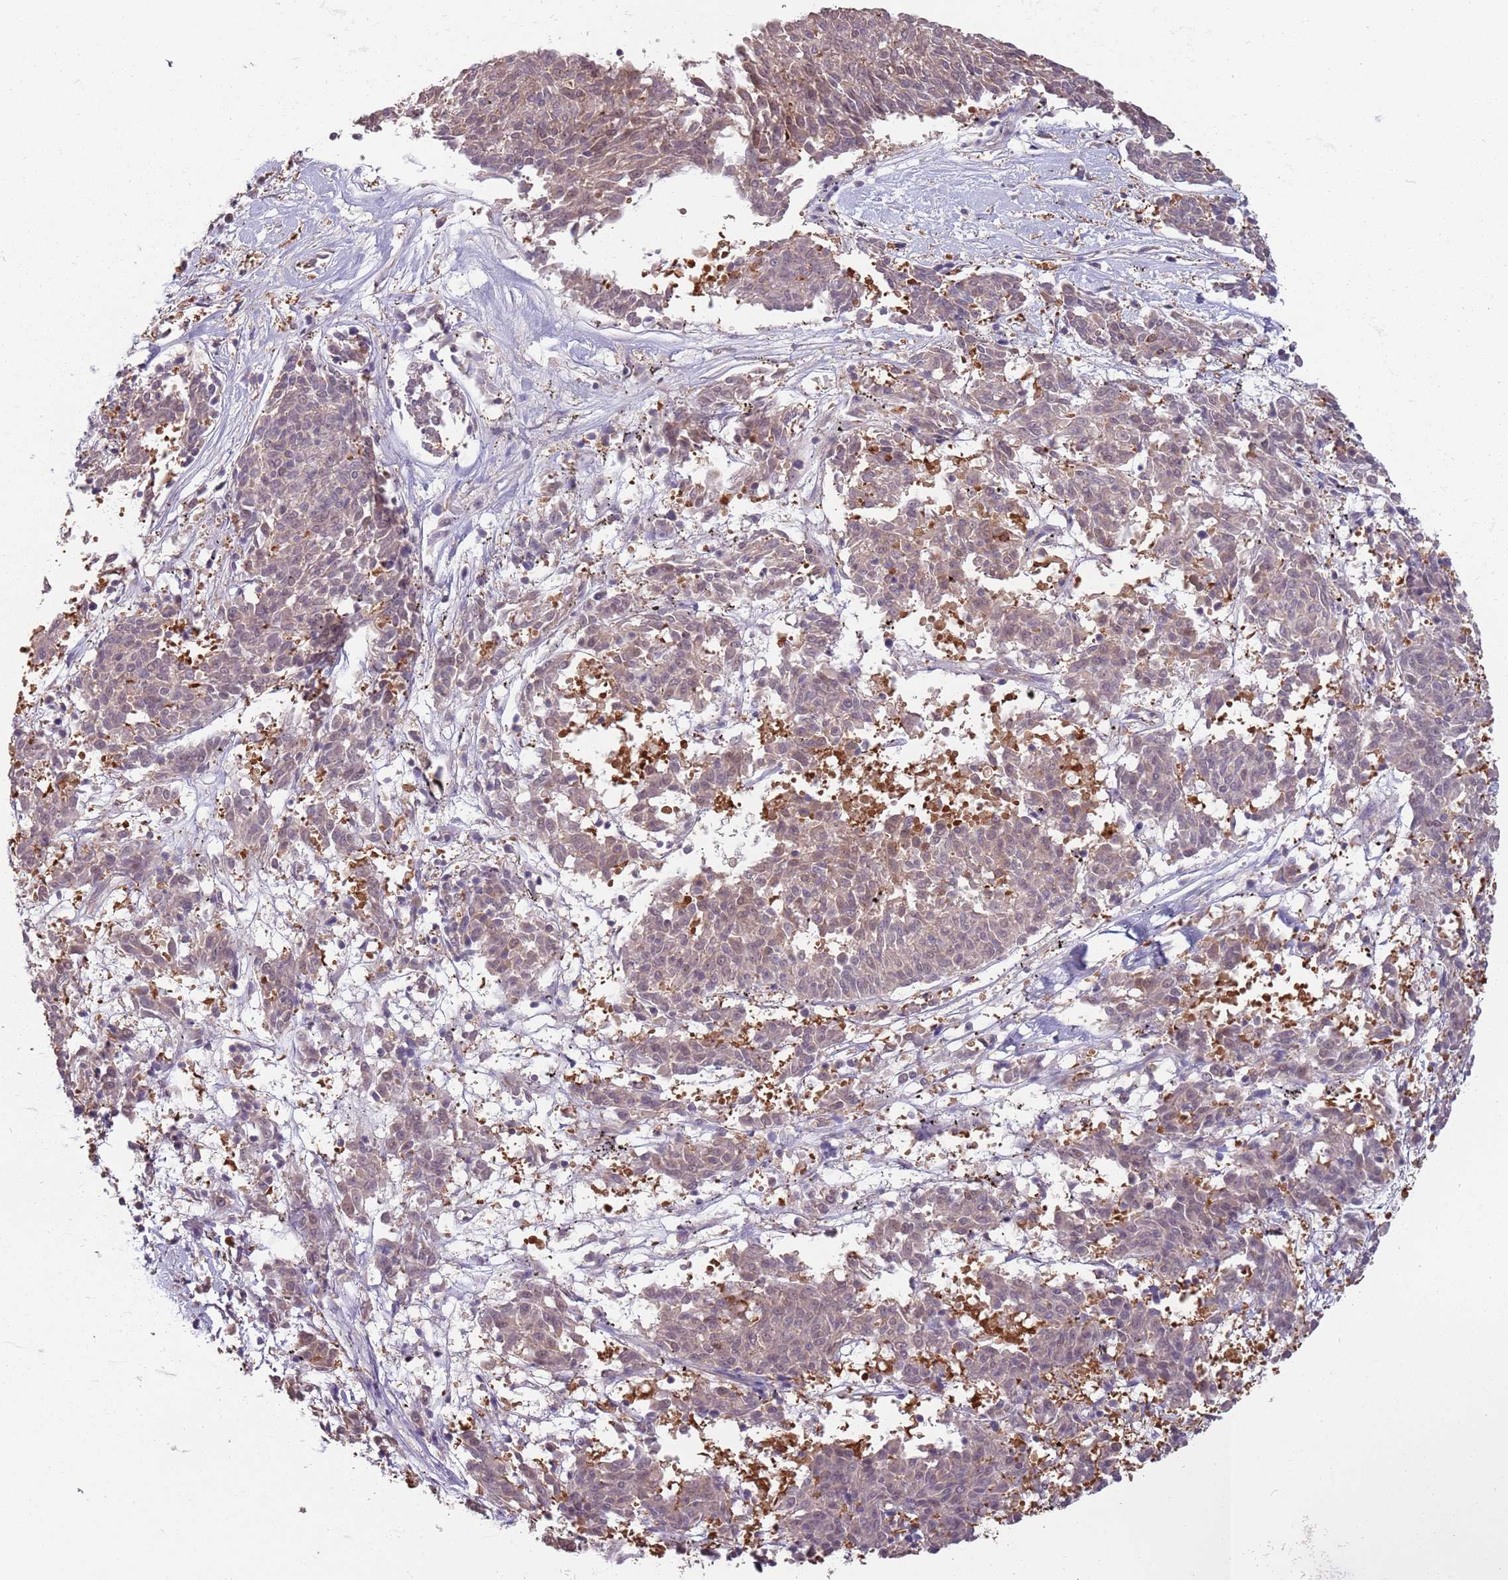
{"staining": {"intensity": "weak", "quantity": "<25%", "location": "cytoplasmic/membranous,nuclear"}, "tissue": "melanoma", "cell_type": "Tumor cells", "image_type": "cancer", "snomed": [{"axis": "morphology", "description": "Malignant melanoma, NOS"}, {"axis": "topography", "description": "Skin"}], "caption": "High magnification brightfield microscopy of malignant melanoma stained with DAB (brown) and counterstained with hematoxylin (blue): tumor cells show no significant staining. (Brightfield microscopy of DAB IHC at high magnification).", "gene": "ZBTB5", "patient": {"sex": "female", "age": 72}}